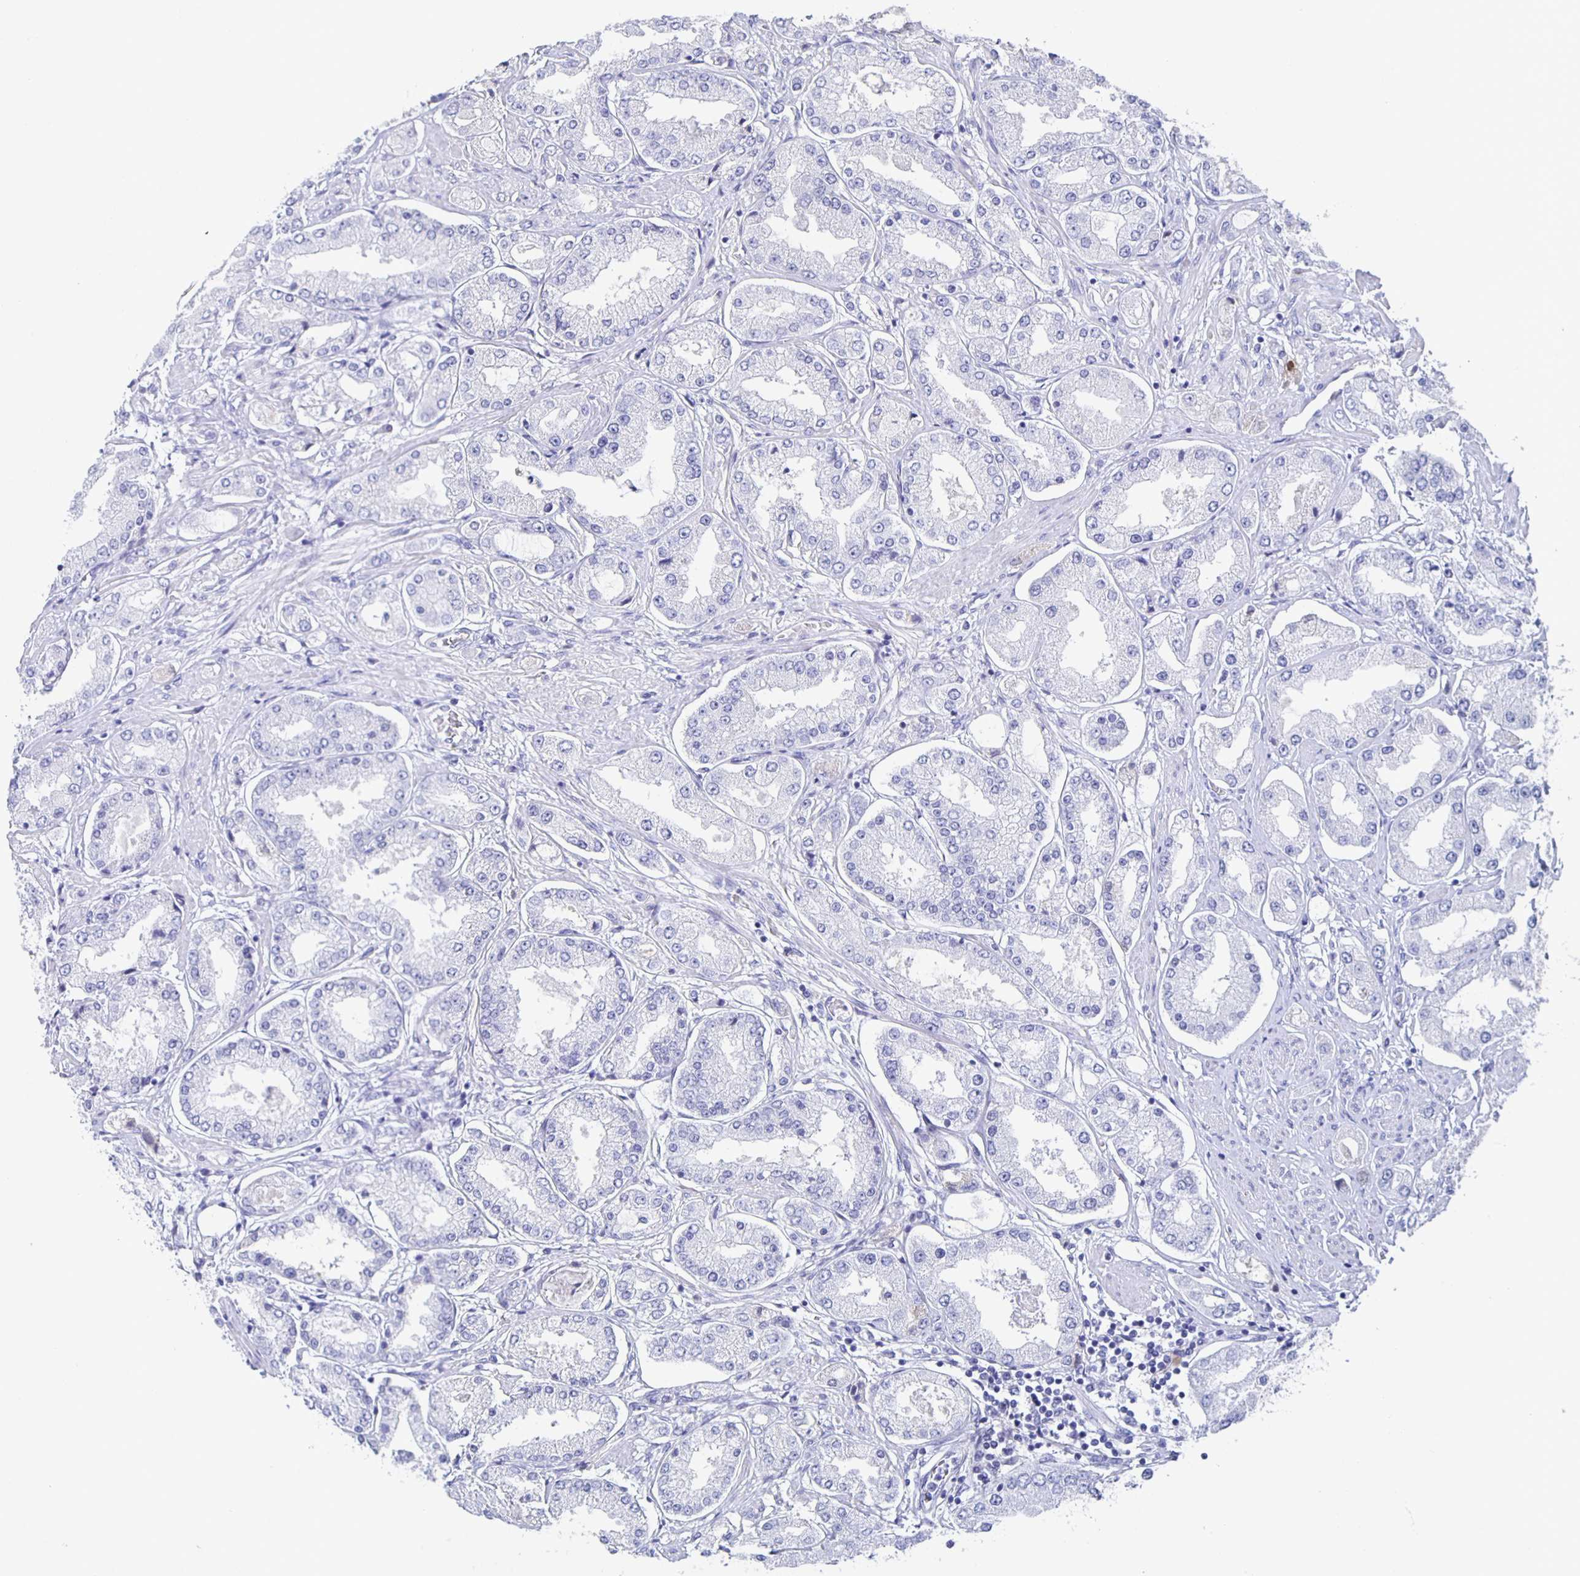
{"staining": {"intensity": "negative", "quantity": "none", "location": "none"}, "tissue": "prostate cancer", "cell_type": "Tumor cells", "image_type": "cancer", "snomed": [{"axis": "morphology", "description": "Adenocarcinoma, High grade"}, {"axis": "topography", "description": "Prostate"}], "caption": "IHC image of neoplastic tissue: prostate cancer stained with DAB displays no significant protein positivity in tumor cells.", "gene": "FGA", "patient": {"sex": "male", "age": 69}}